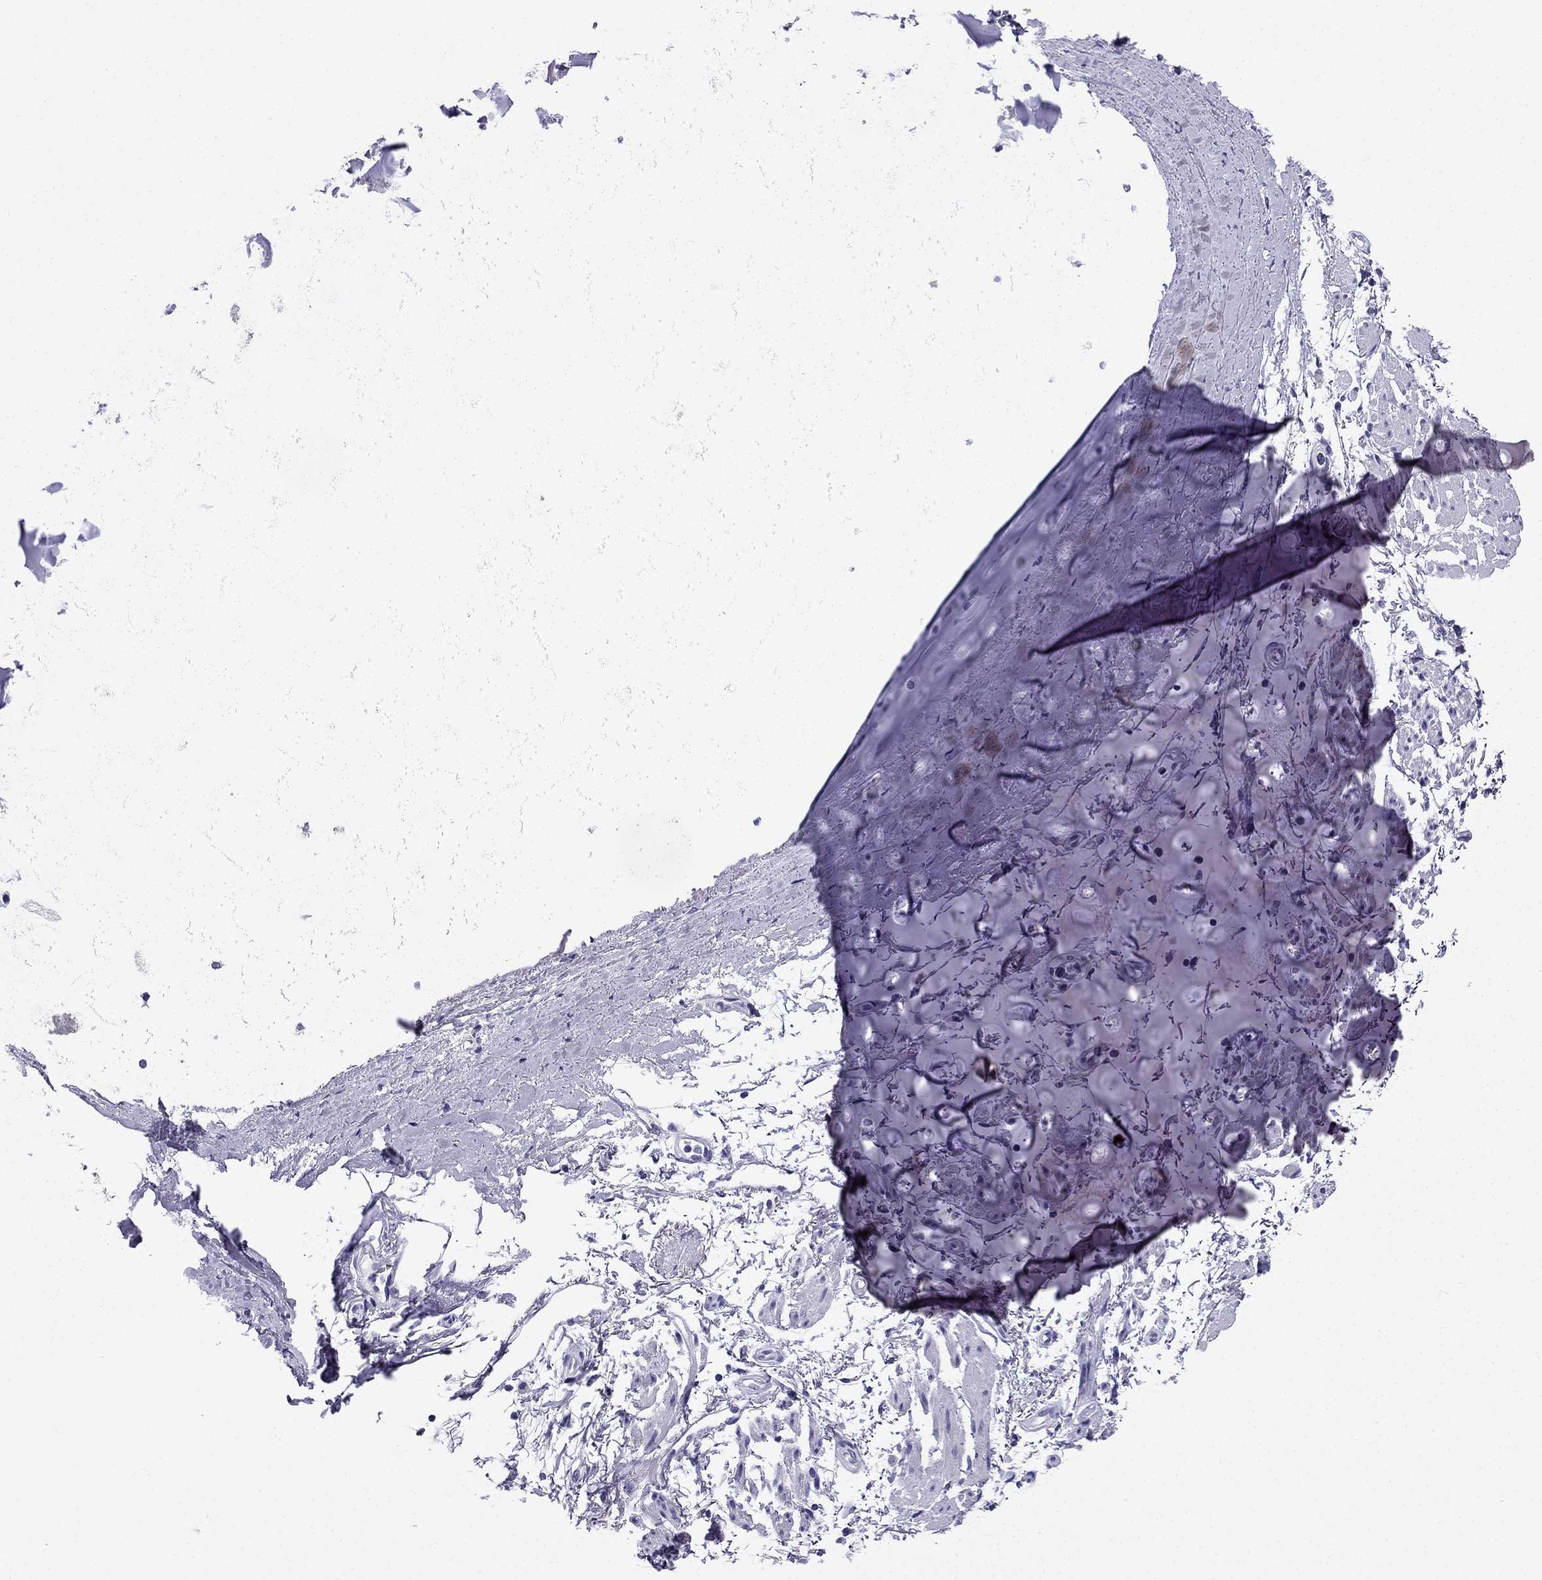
{"staining": {"intensity": "negative", "quantity": "none", "location": "none"}, "tissue": "bronchus", "cell_type": "Respiratory epithelial cells", "image_type": "normal", "snomed": [{"axis": "morphology", "description": "Normal tissue, NOS"}, {"axis": "topography", "description": "Lymph node"}, {"axis": "topography", "description": "Bronchus"}], "caption": "There is no significant positivity in respiratory epithelial cells of bronchus. (DAB (3,3'-diaminobenzidine) IHC, high magnification).", "gene": "NPTX1", "patient": {"sex": "female", "age": 70}}